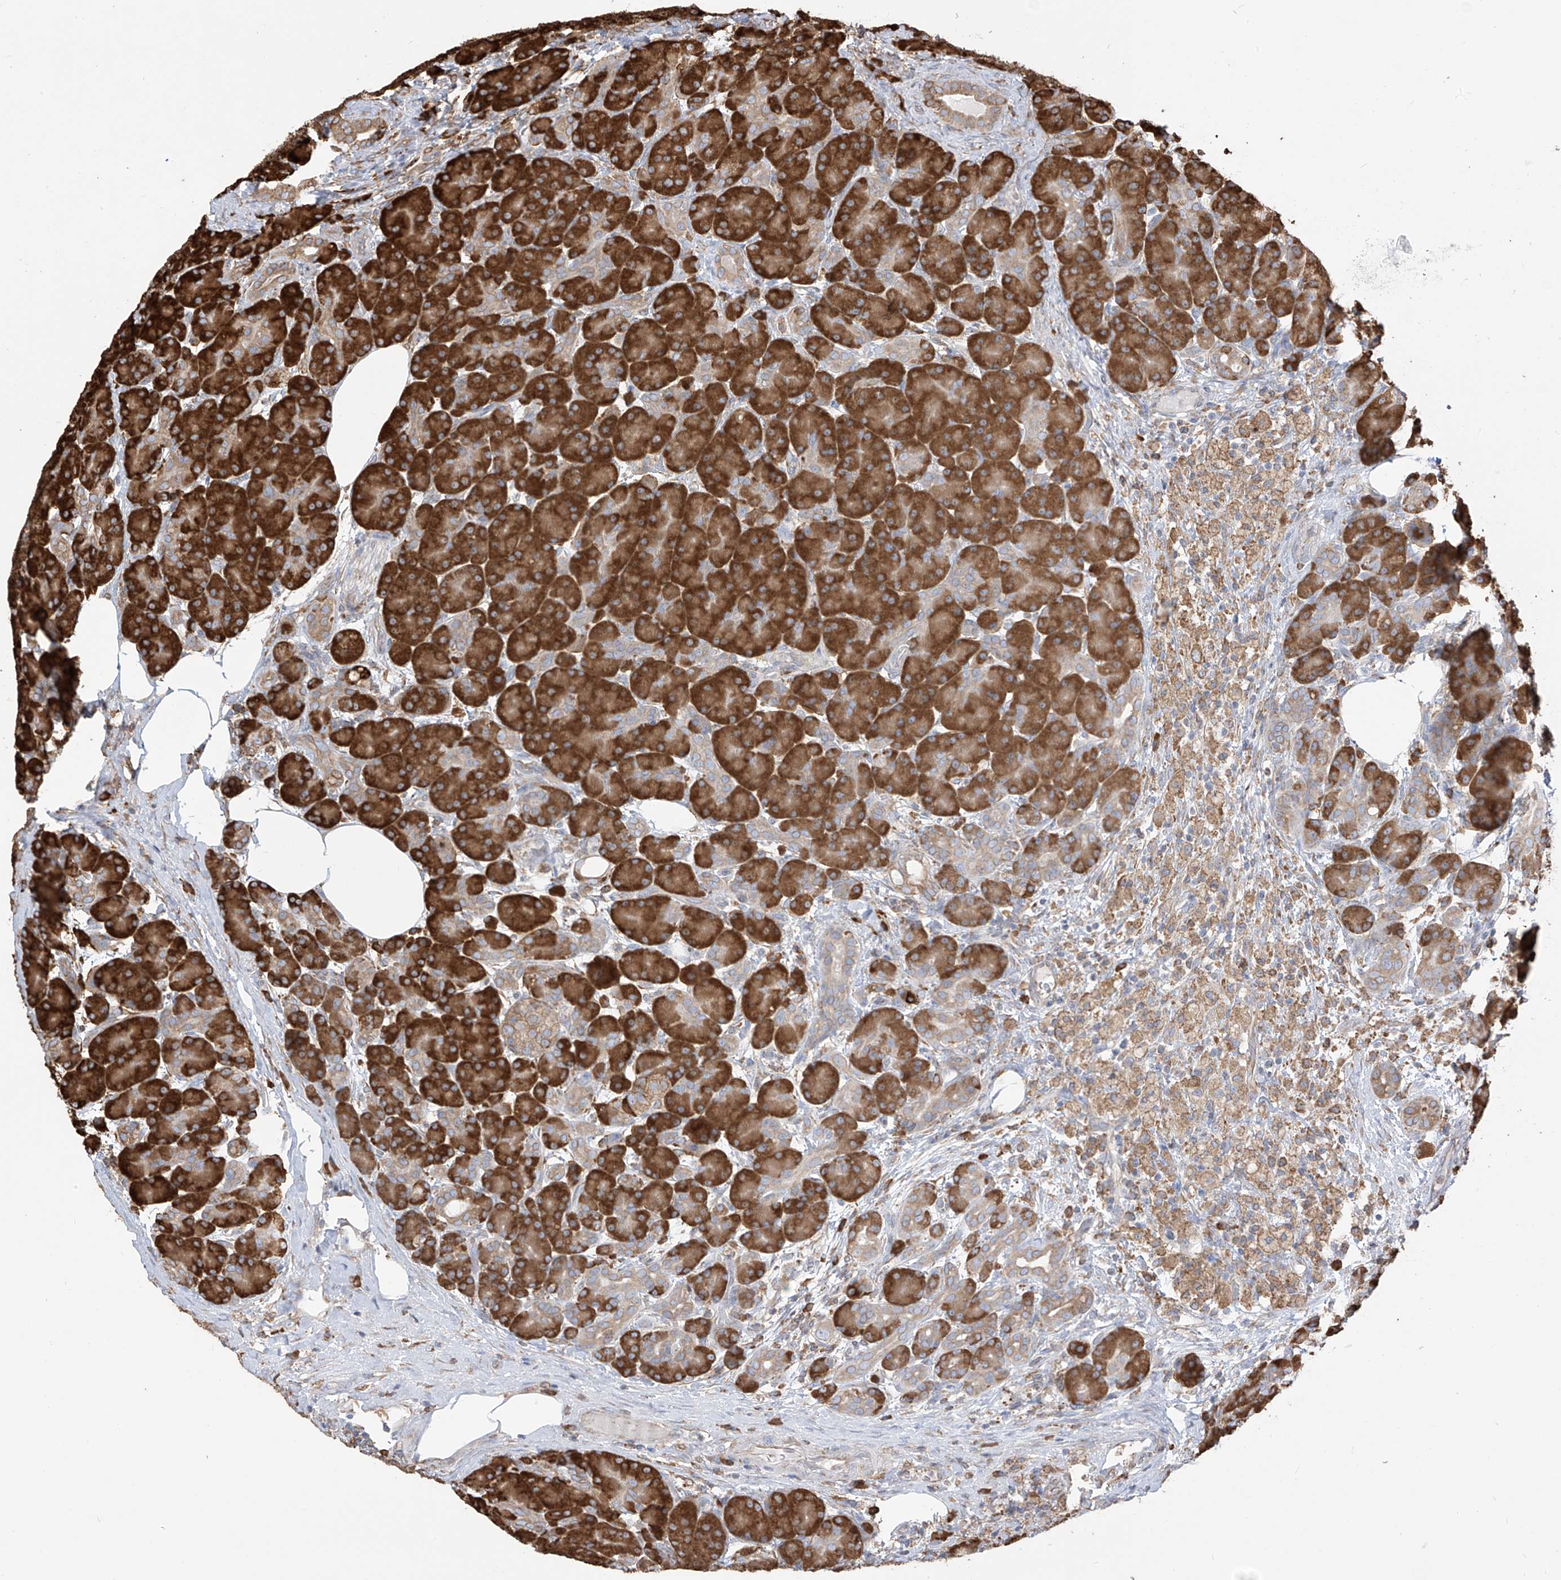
{"staining": {"intensity": "strong", "quantity": ">75%", "location": "cytoplasmic/membranous"}, "tissue": "pancreas", "cell_type": "Exocrine glandular cells", "image_type": "normal", "snomed": [{"axis": "morphology", "description": "Normal tissue, NOS"}, {"axis": "topography", "description": "Pancreas"}], "caption": "The photomicrograph displays staining of normal pancreas, revealing strong cytoplasmic/membranous protein positivity (brown color) within exocrine glandular cells.", "gene": "PDIA6", "patient": {"sex": "male", "age": 63}}